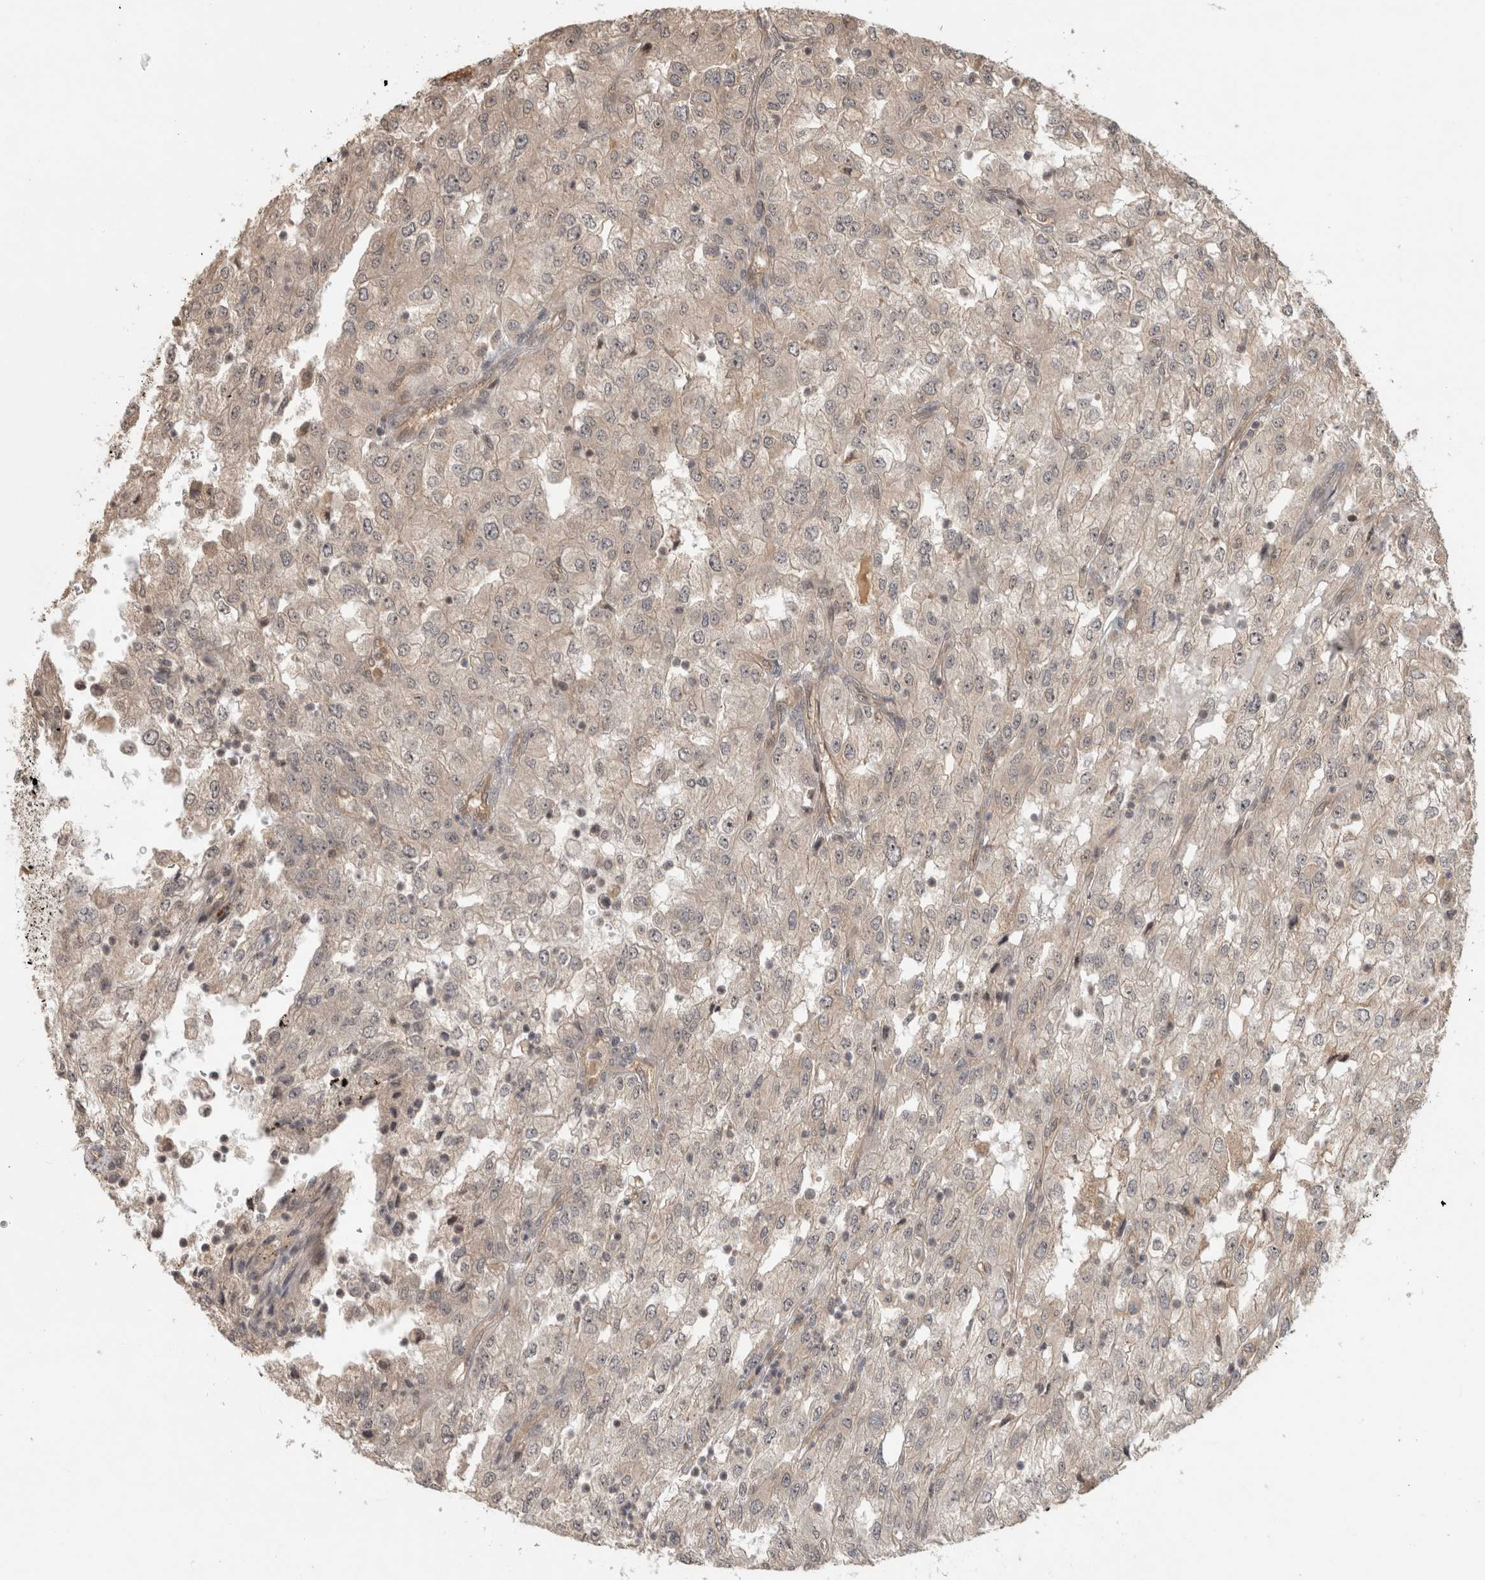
{"staining": {"intensity": "negative", "quantity": "none", "location": "none"}, "tissue": "renal cancer", "cell_type": "Tumor cells", "image_type": "cancer", "snomed": [{"axis": "morphology", "description": "Adenocarcinoma, NOS"}, {"axis": "topography", "description": "Kidney"}], "caption": "The immunohistochemistry image has no significant positivity in tumor cells of renal adenocarcinoma tissue.", "gene": "PITPNC1", "patient": {"sex": "female", "age": 54}}